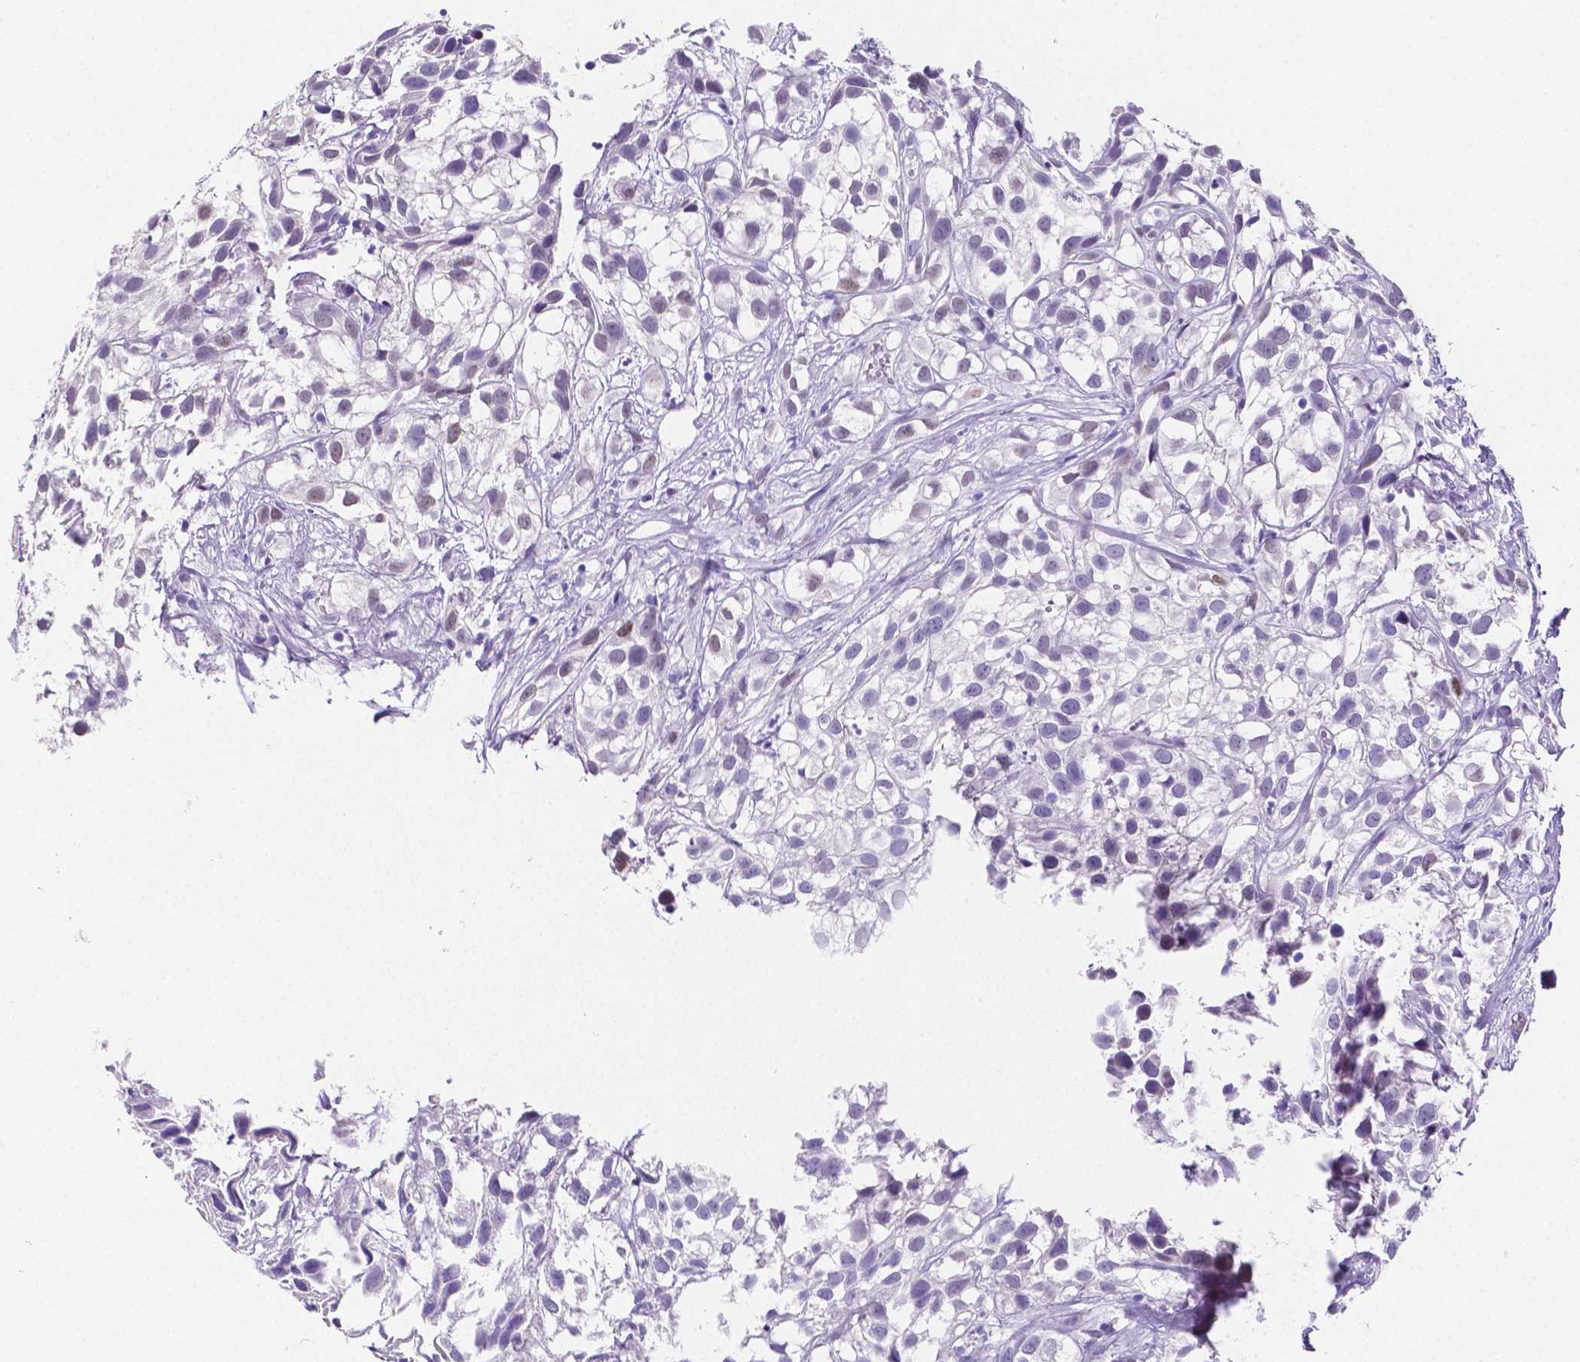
{"staining": {"intensity": "negative", "quantity": "none", "location": "none"}, "tissue": "urothelial cancer", "cell_type": "Tumor cells", "image_type": "cancer", "snomed": [{"axis": "morphology", "description": "Urothelial carcinoma, High grade"}, {"axis": "topography", "description": "Urinary bladder"}], "caption": "Photomicrograph shows no significant protein staining in tumor cells of urothelial carcinoma (high-grade).", "gene": "SATB2", "patient": {"sex": "male", "age": 56}}